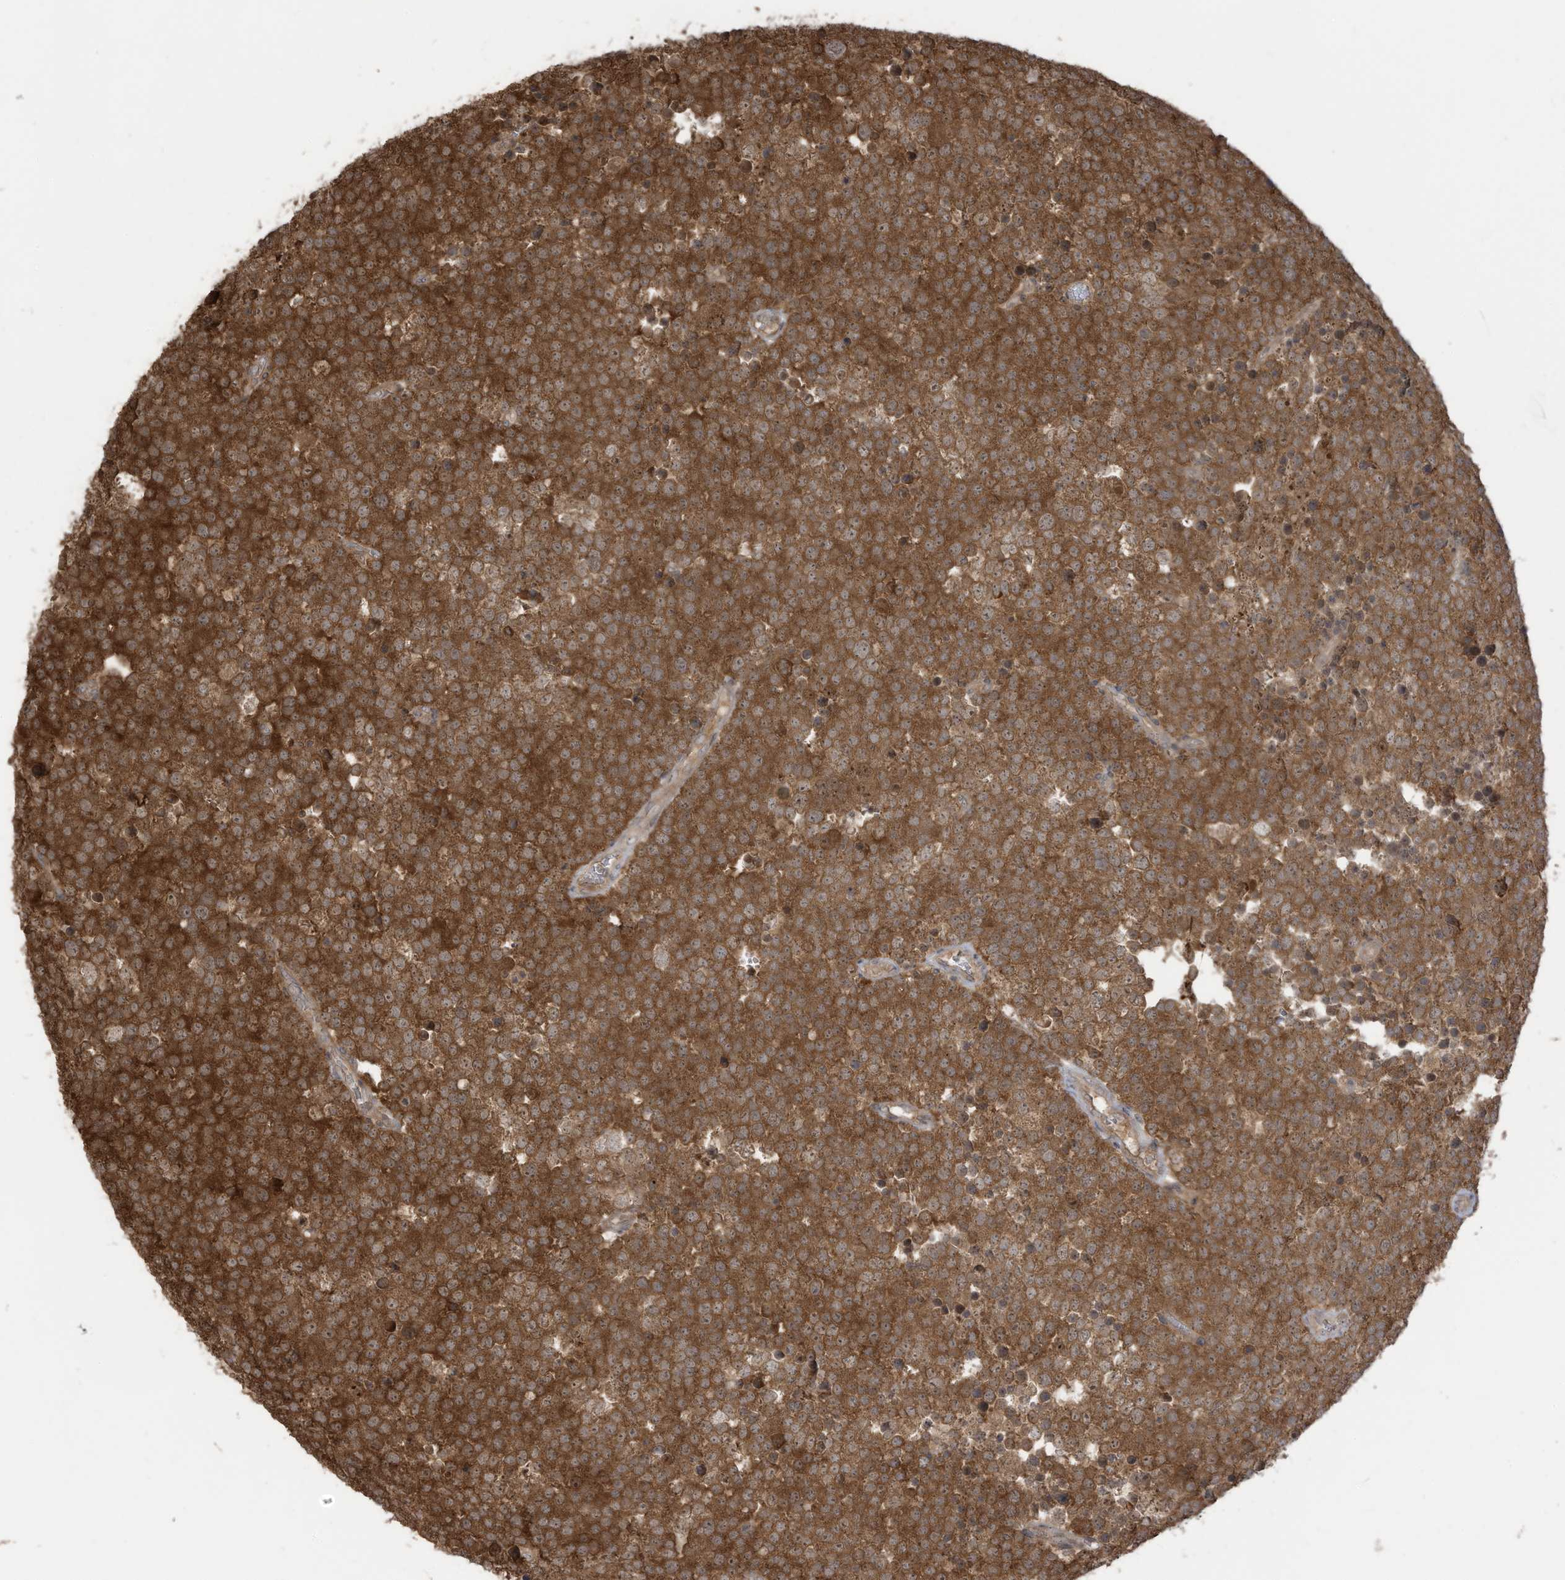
{"staining": {"intensity": "strong", "quantity": ">75%", "location": "cytoplasmic/membranous"}, "tissue": "testis cancer", "cell_type": "Tumor cells", "image_type": "cancer", "snomed": [{"axis": "morphology", "description": "Seminoma, NOS"}, {"axis": "topography", "description": "Testis"}], "caption": "A histopathology image showing strong cytoplasmic/membranous positivity in about >75% of tumor cells in testis seminoma, as visualized by brown immunohistochemical staining.", "gene": "CARF", "patient": {"sex": "male", "age": 71}}